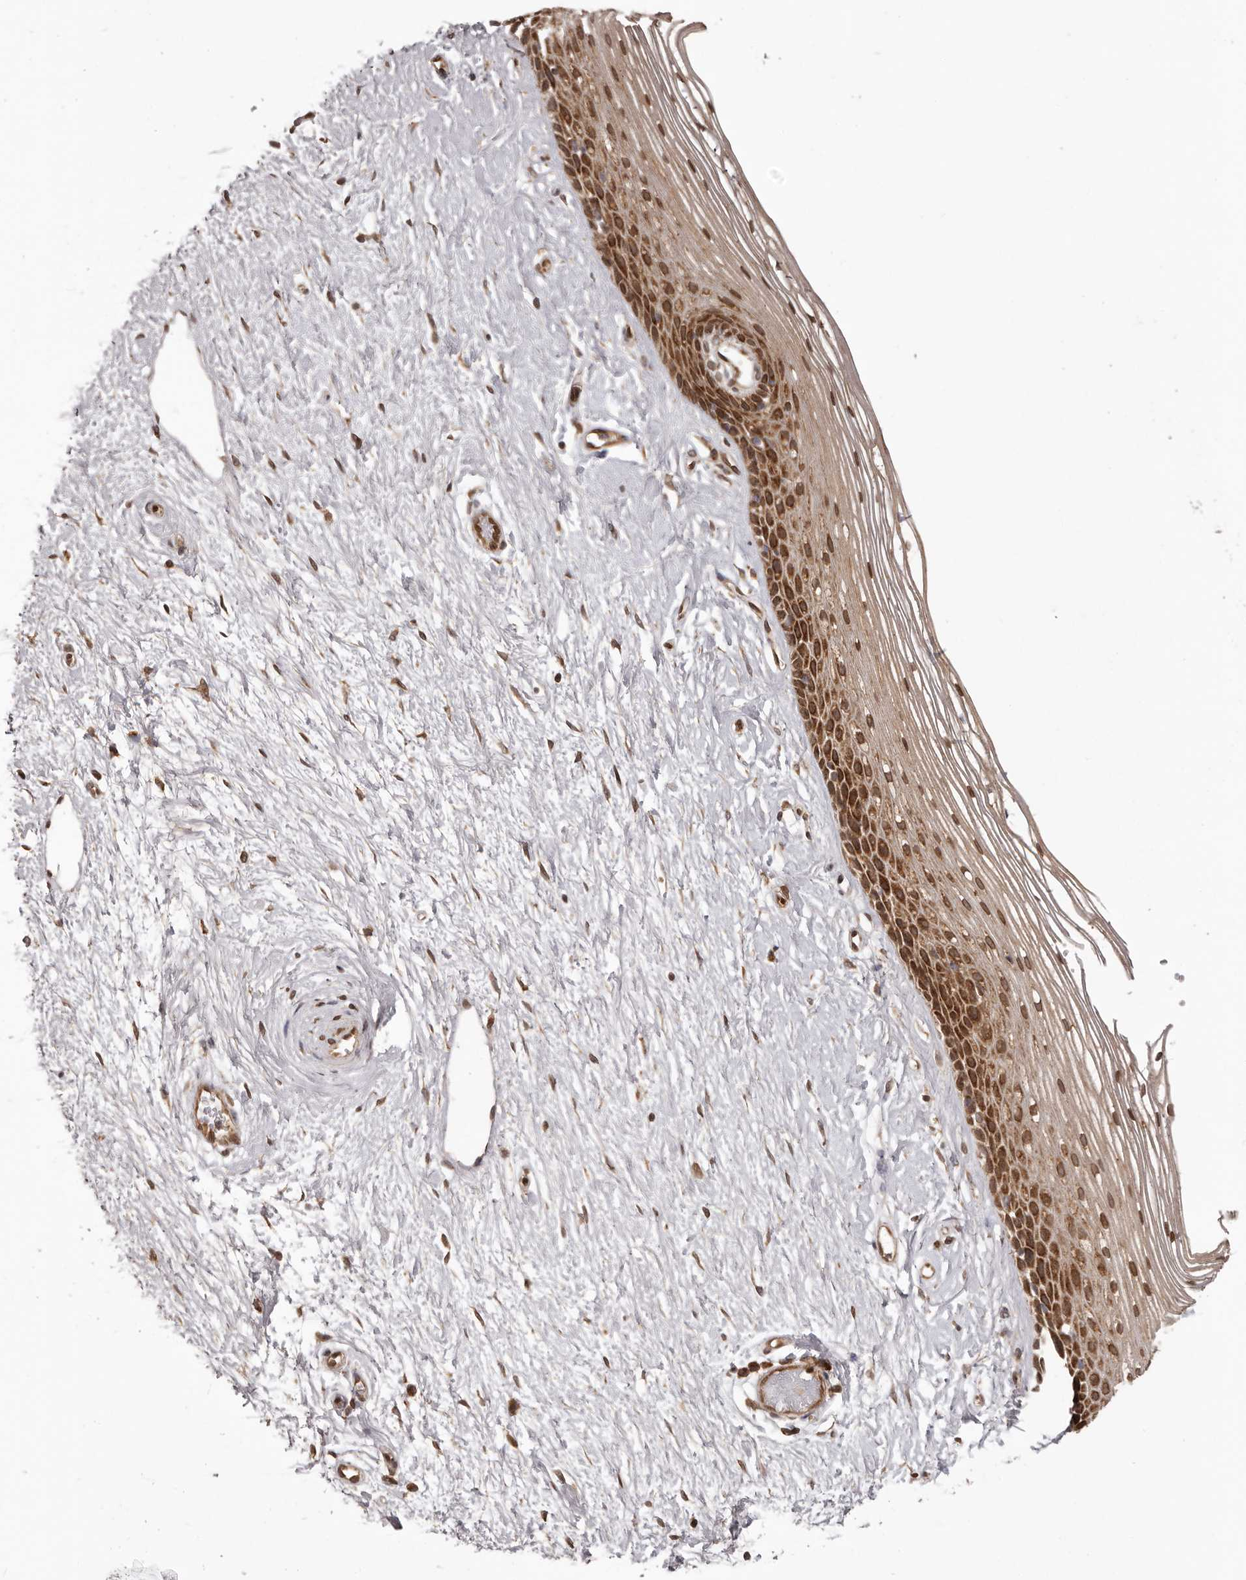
{"staining": {"intensity": "strong", "quantity": ">75%", "location": "cytoplasmic/membranous"}, "tissue": "vagina", "cell_type": "Squamous epithelial cells", "image_type": "normal", "snomed": [{"axis": "morphology", "description": "Normal tissue, NOS"}, {"axis": "topography", "description": "Vagina"}], "caption": "Immunohistochemical staining of unremarkable human vagina displays strong cytoplasmic/membranous protein staining in about >75% of squamous epithelial cells.", "gene": "CHRM2", "patient": {"sex": "female", "age": 46}}